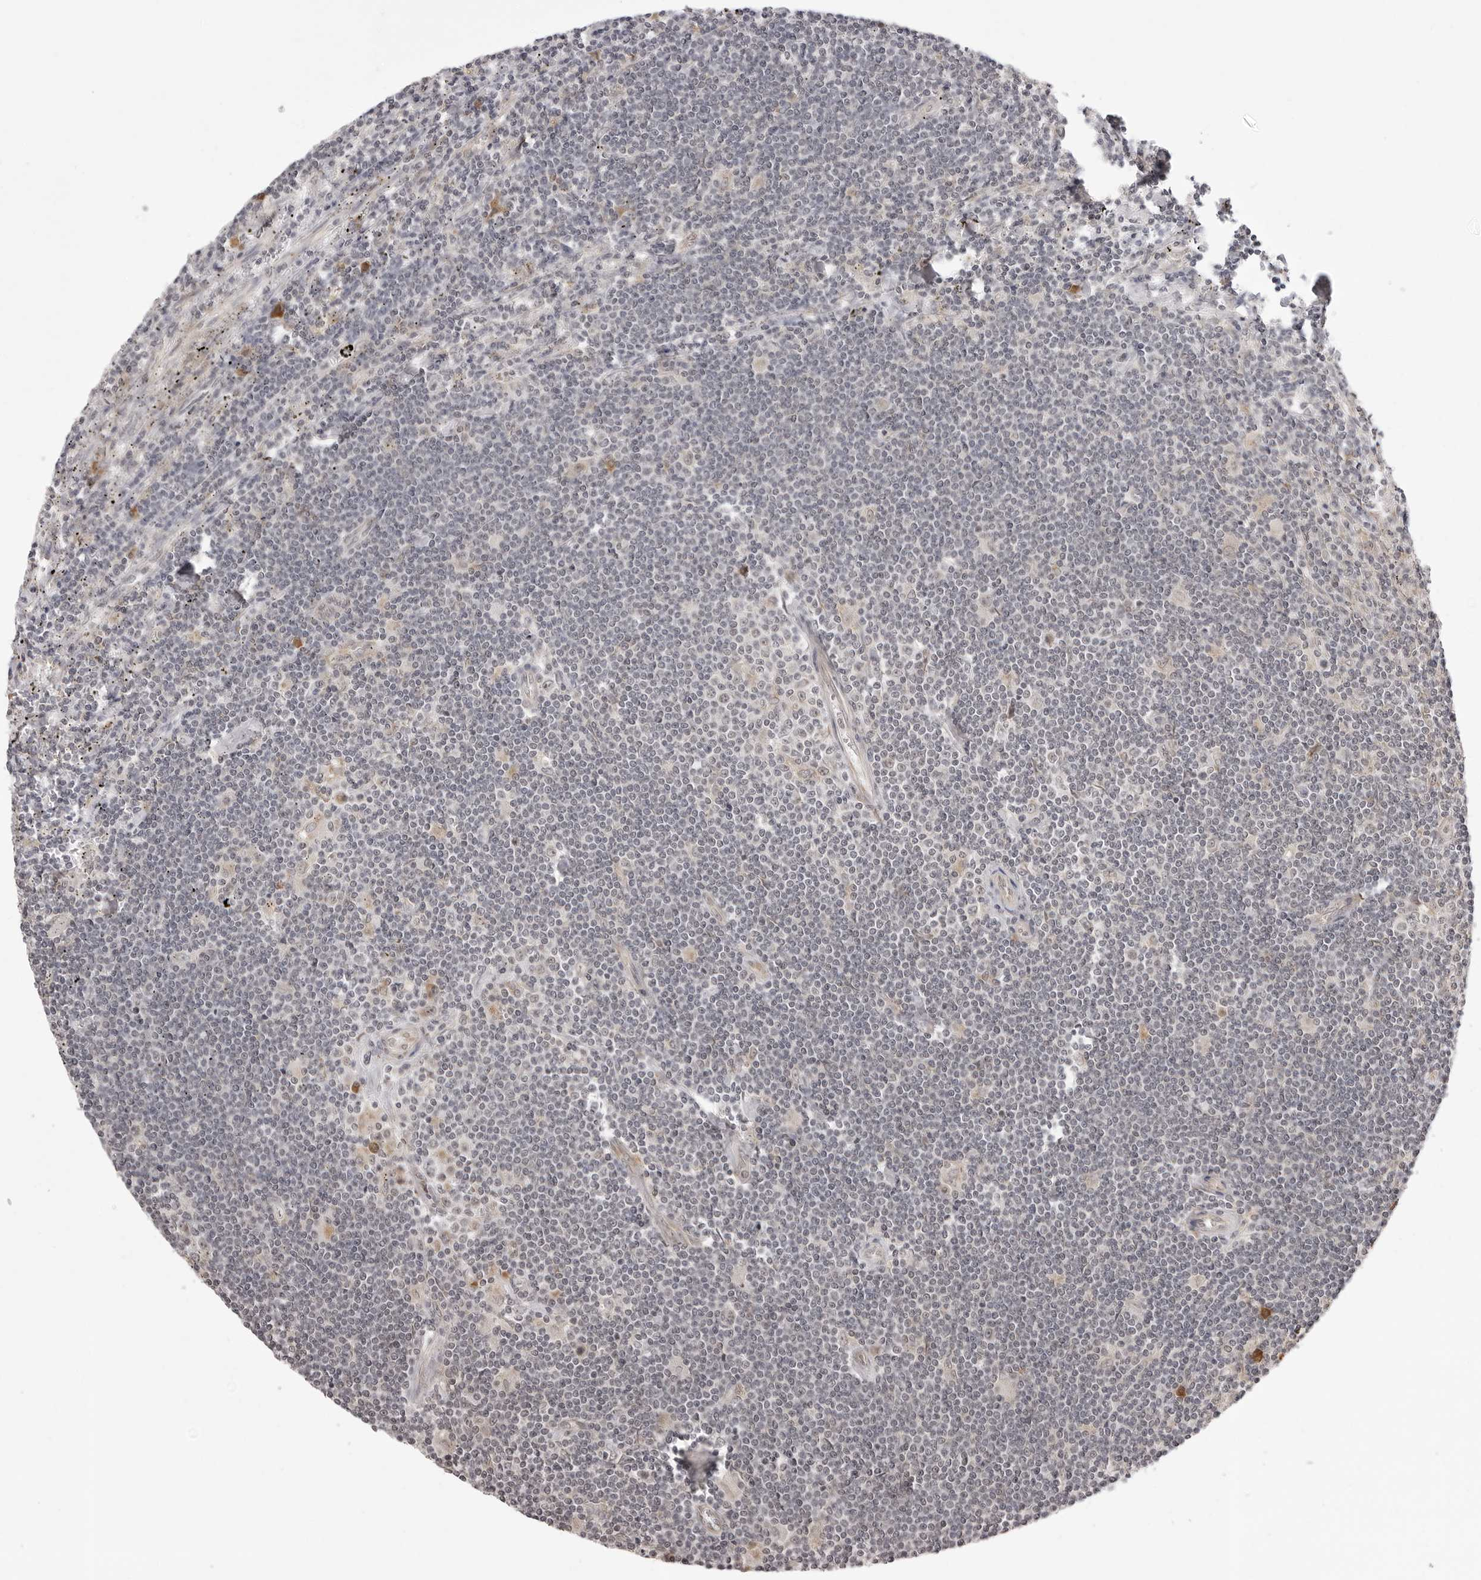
{"staining": {"intensity": "negative", "quantity": "none", "location": "none"}, "tissue": "lymphoma", "cell_type": "Tumor cells", "image_type": "cancer", "snomed": [{"axis": "morphology", "description": "Malignant lymphoma, non-Hodgkin's type, Low grade"}, {"axis": "topography", "description": "Spleen"}], "caption": "An IHC image of lymphoma is shown. There is no staining in tumor cells of lymphoma. (Stains: DAB immunohistochemistry (IHC) with hematoxylin counter stain, Microscopy: brightfield microscopy at high magnification).", "gene": "ZC3H11A", "patient": {"sex": "male", "age": 76}}